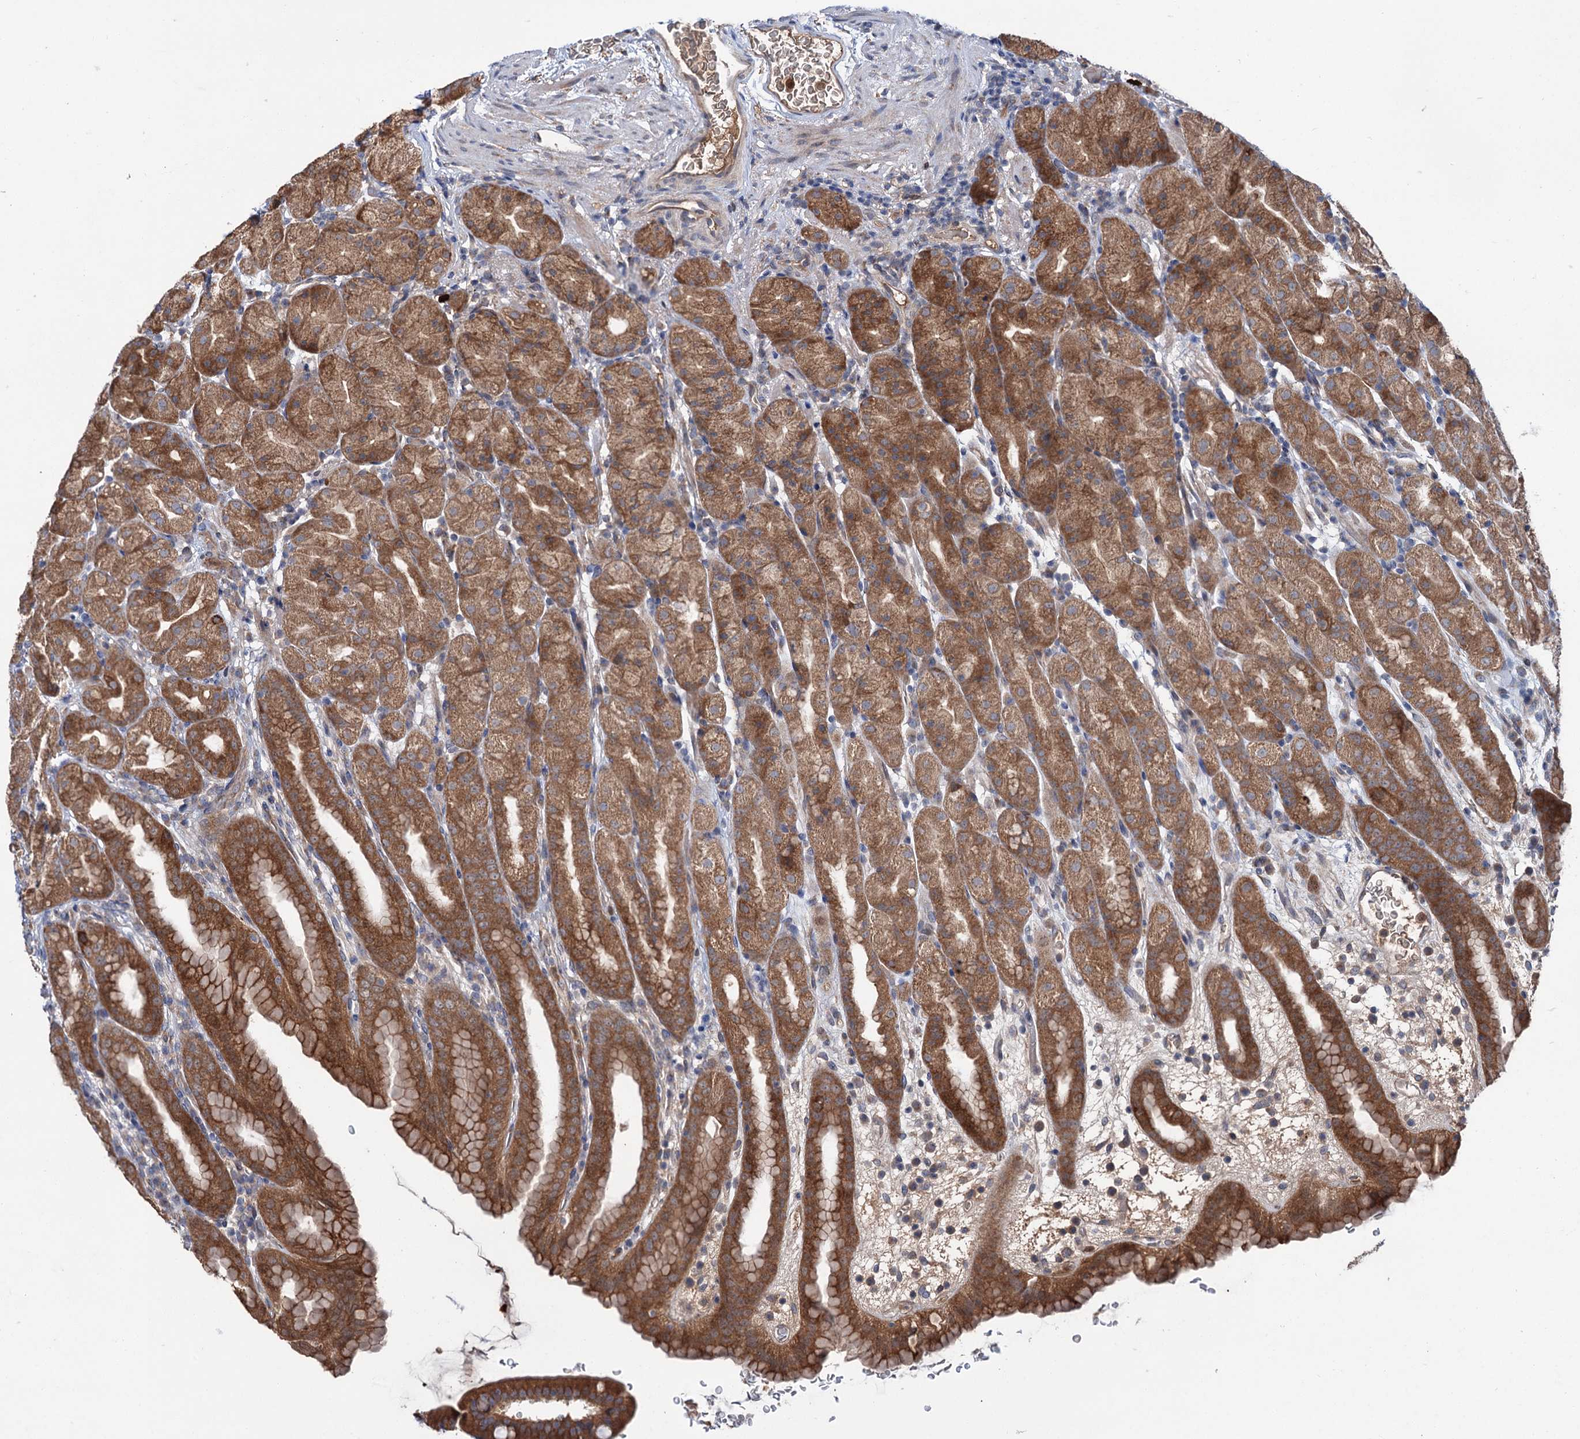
{"staining": {"intensity": "moderate", "quantity": ">75%", "location": "cytoplasmic/membranous"}, "tissue": "stomach", "cell_type": "Glandular cells", "image_type": "normal", "snomed": [{"axis": "morphology", "description": "Normal tissue, NOS"}, {"axis": "topography", "description": "Stomach, upper"}], "caption": "Immunohistochemistry (IHC) micrograph of unremarkable stomach: stomach stained using IHC demonstrates medium levels of moderate protein expression localized specifically in the cytoplasmic/membranous of glandular cells, appearing as a cytoplasmic/membranous brown color.", "gene": "PTPN3", "patient": {"sex": "male", "age": 68}}